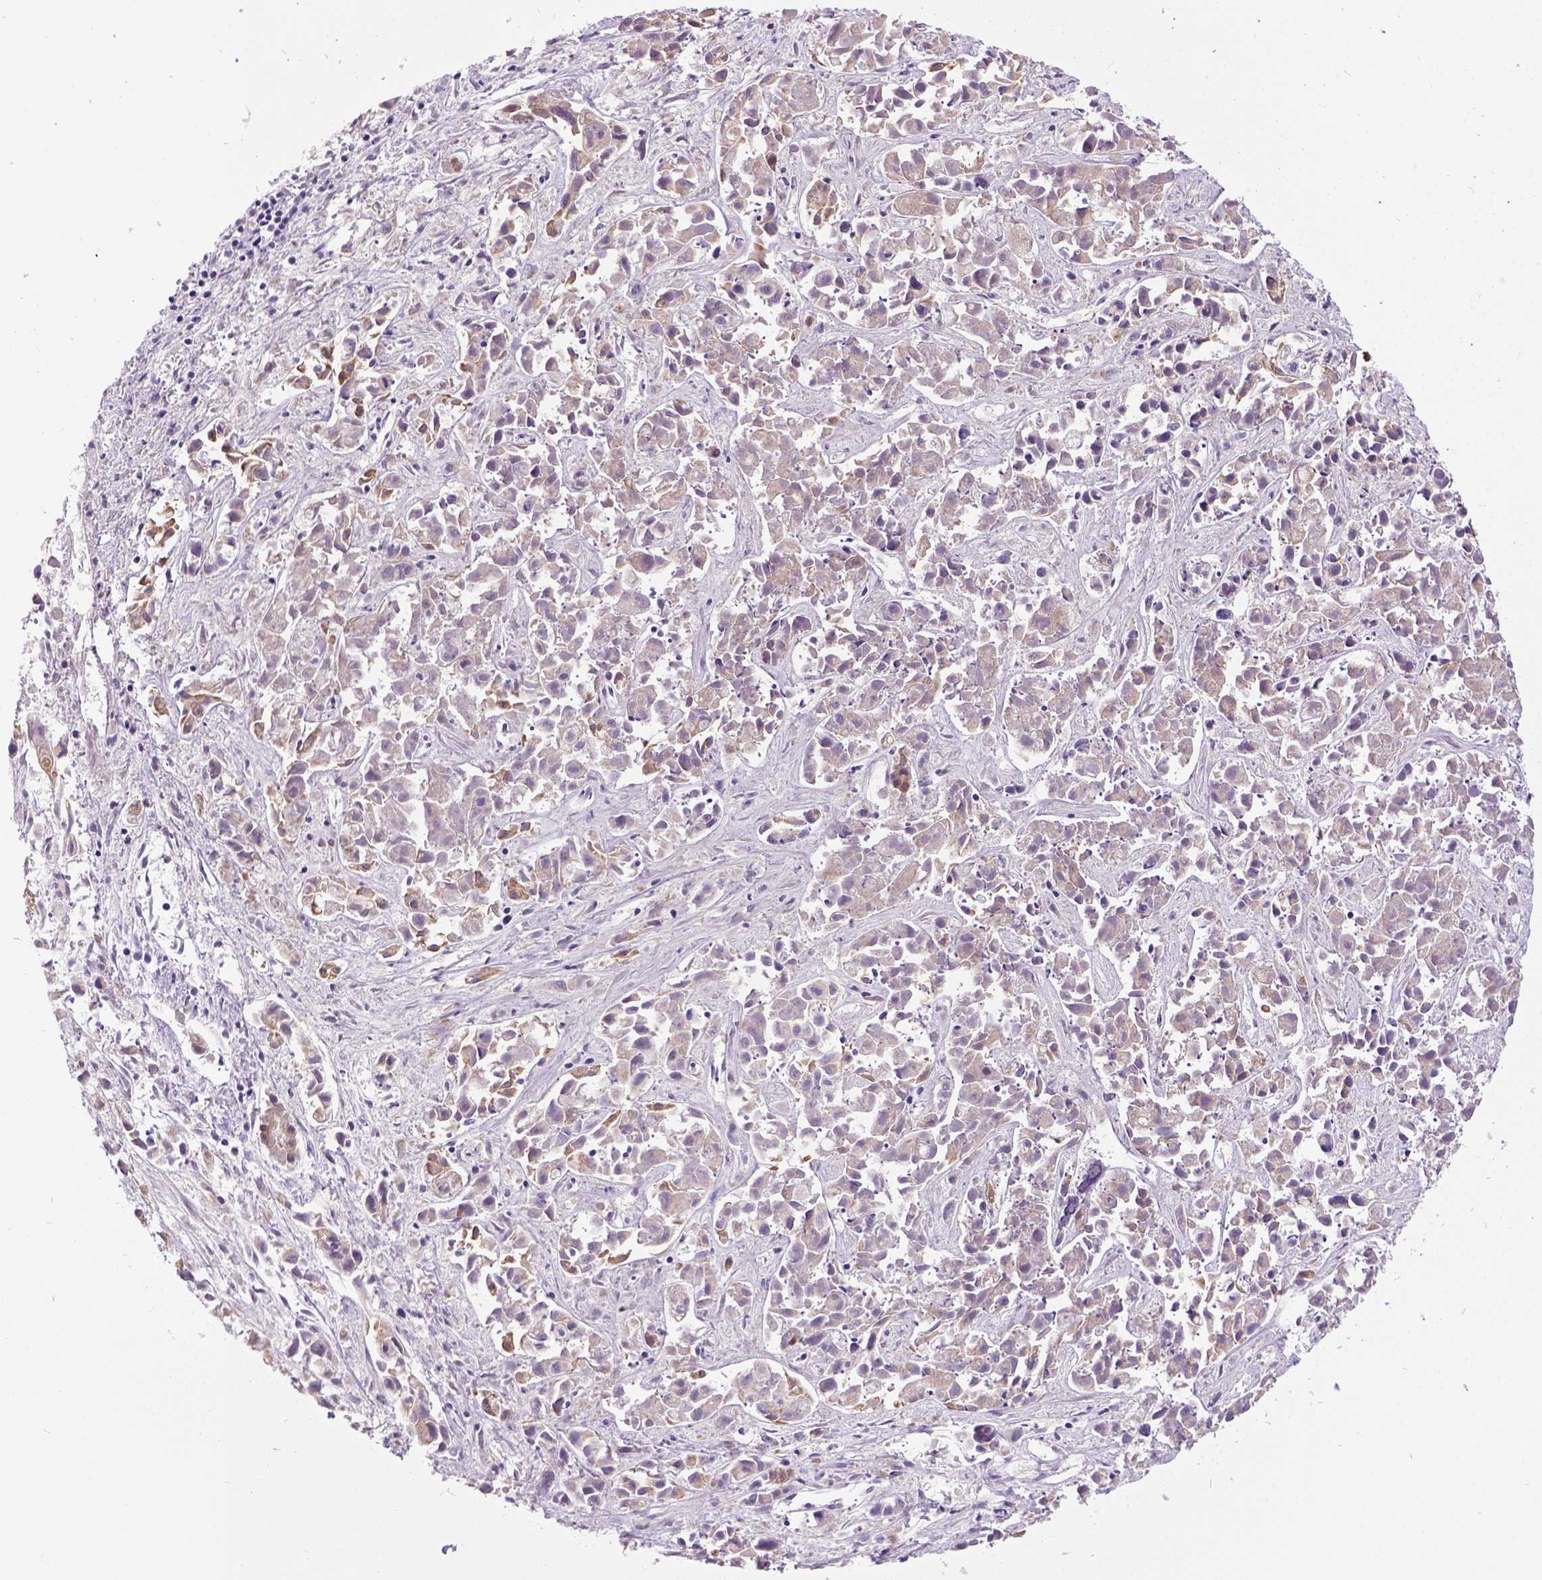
{"staining": {"intensity": "weak", "quantity": ">75%", "location": "cytoplasmic/membranous"}, "tissue": "liver cancer", "cell_type": "Tumor cells", "image_type": "cancer", "snomed": [{"axis": "morphology", "description": "Cholangiocarcinoma"}, {"axis": "topography", "description": "Liver"}], "caption": "Cholangiocarcinoma (liver) stained with DAB (3,3'-diaminobenzidine) immunohistochemistry (IHC) displays low levels of weak cytoplasmic/membranous staining in approximately >75% of tumor cells.", "gene": "NEK5", "patient": {"sex": "female", "age": 81}}